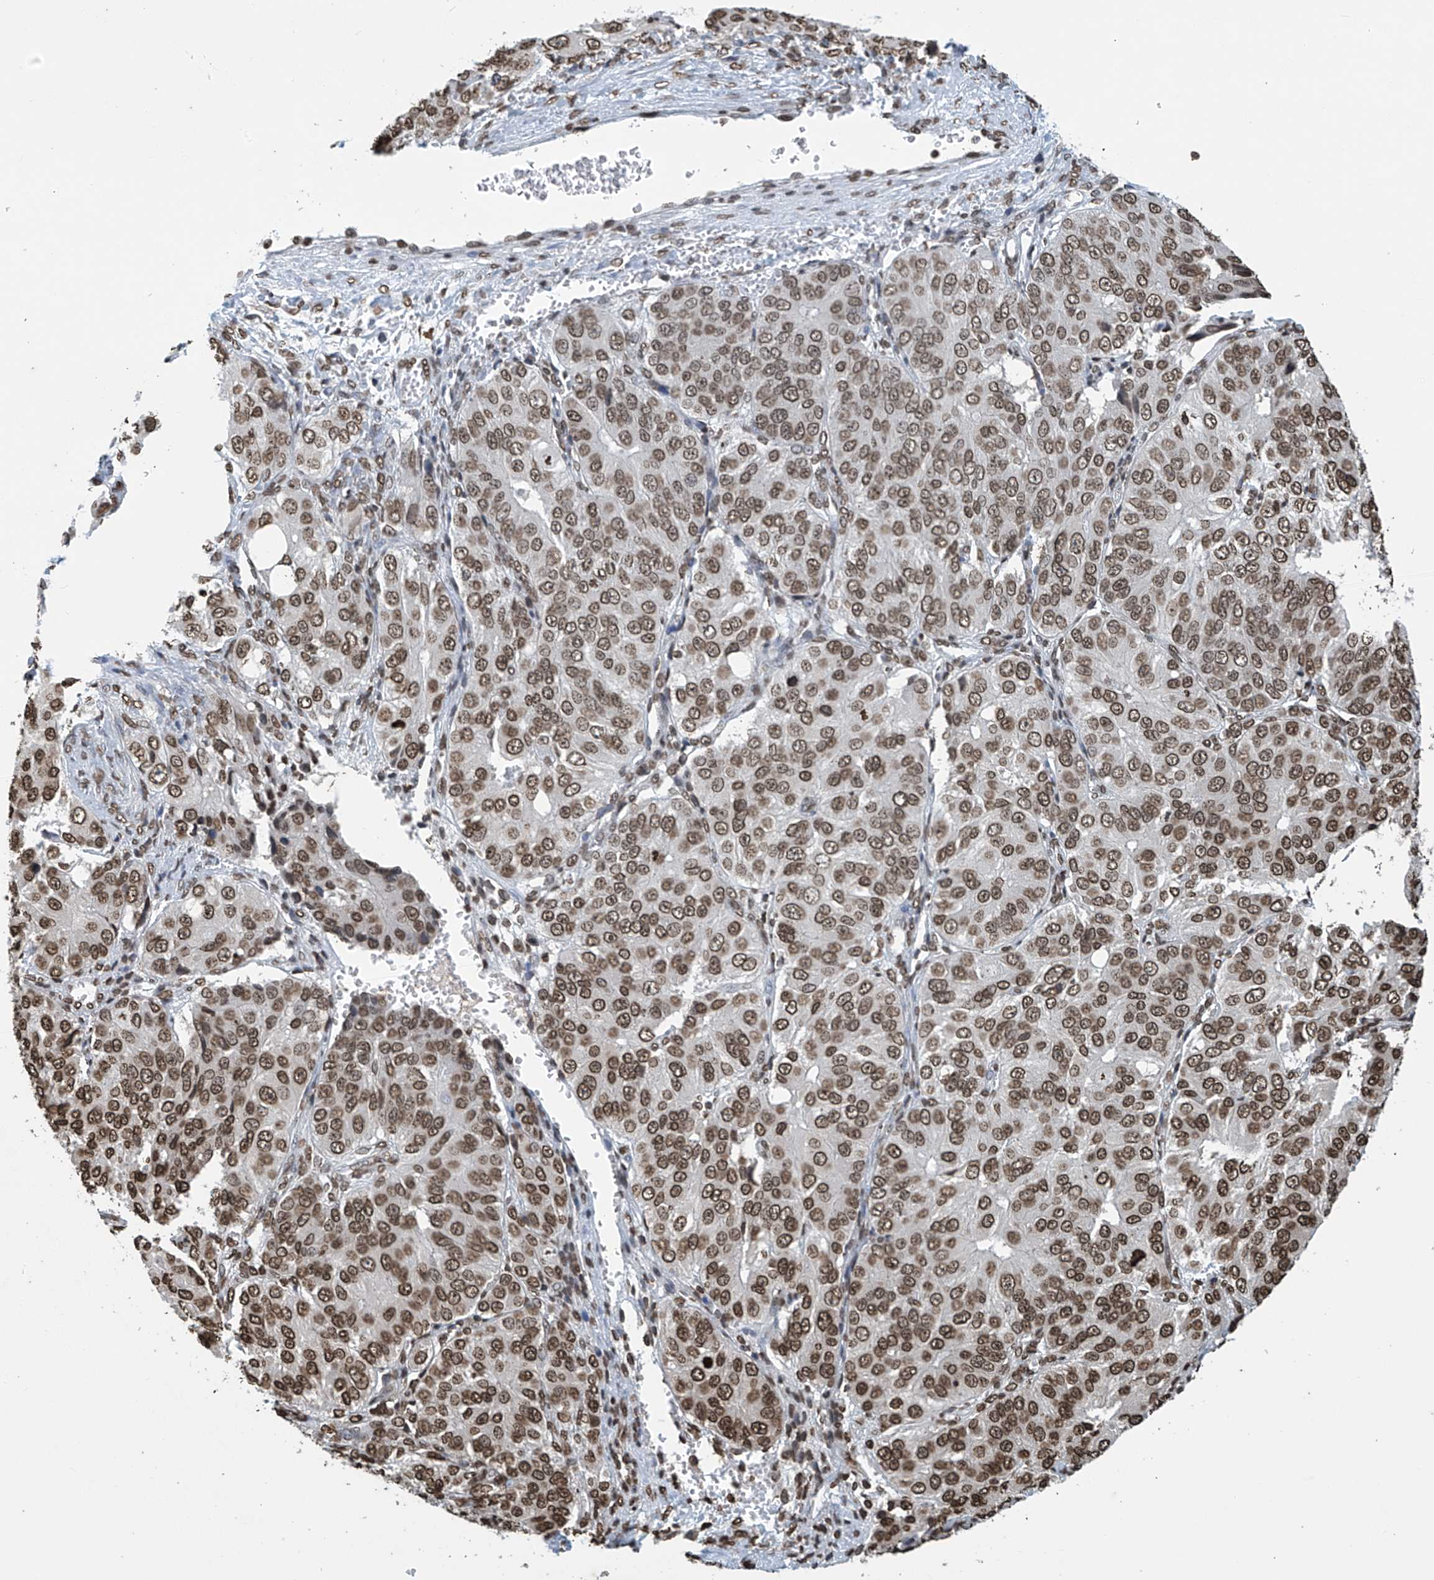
{"staining": {"intensity": "moderate", "quantity": ">75%", "location": "nuclear"}, "tissue": "ovarian cancer", "cell_type": "Tumor cells", "image_type": "cancer", "snomed": [{"axis": "morphology", "description": "Carcinoma, endometroid"}, {"axis": "topography", "description": "Ovary"}], "caption": "Immunohistochemical staining of endometroid carcinoma (ovarian) reveals moderate nuclear protein expression in about >75% of tumor cells. (DAB (3,3'-diaminobenzidine) IHC with brightfield microscopy, high magnification).", "gene": "DPPA2", "patient": {"sex": "female", "age": 51}}